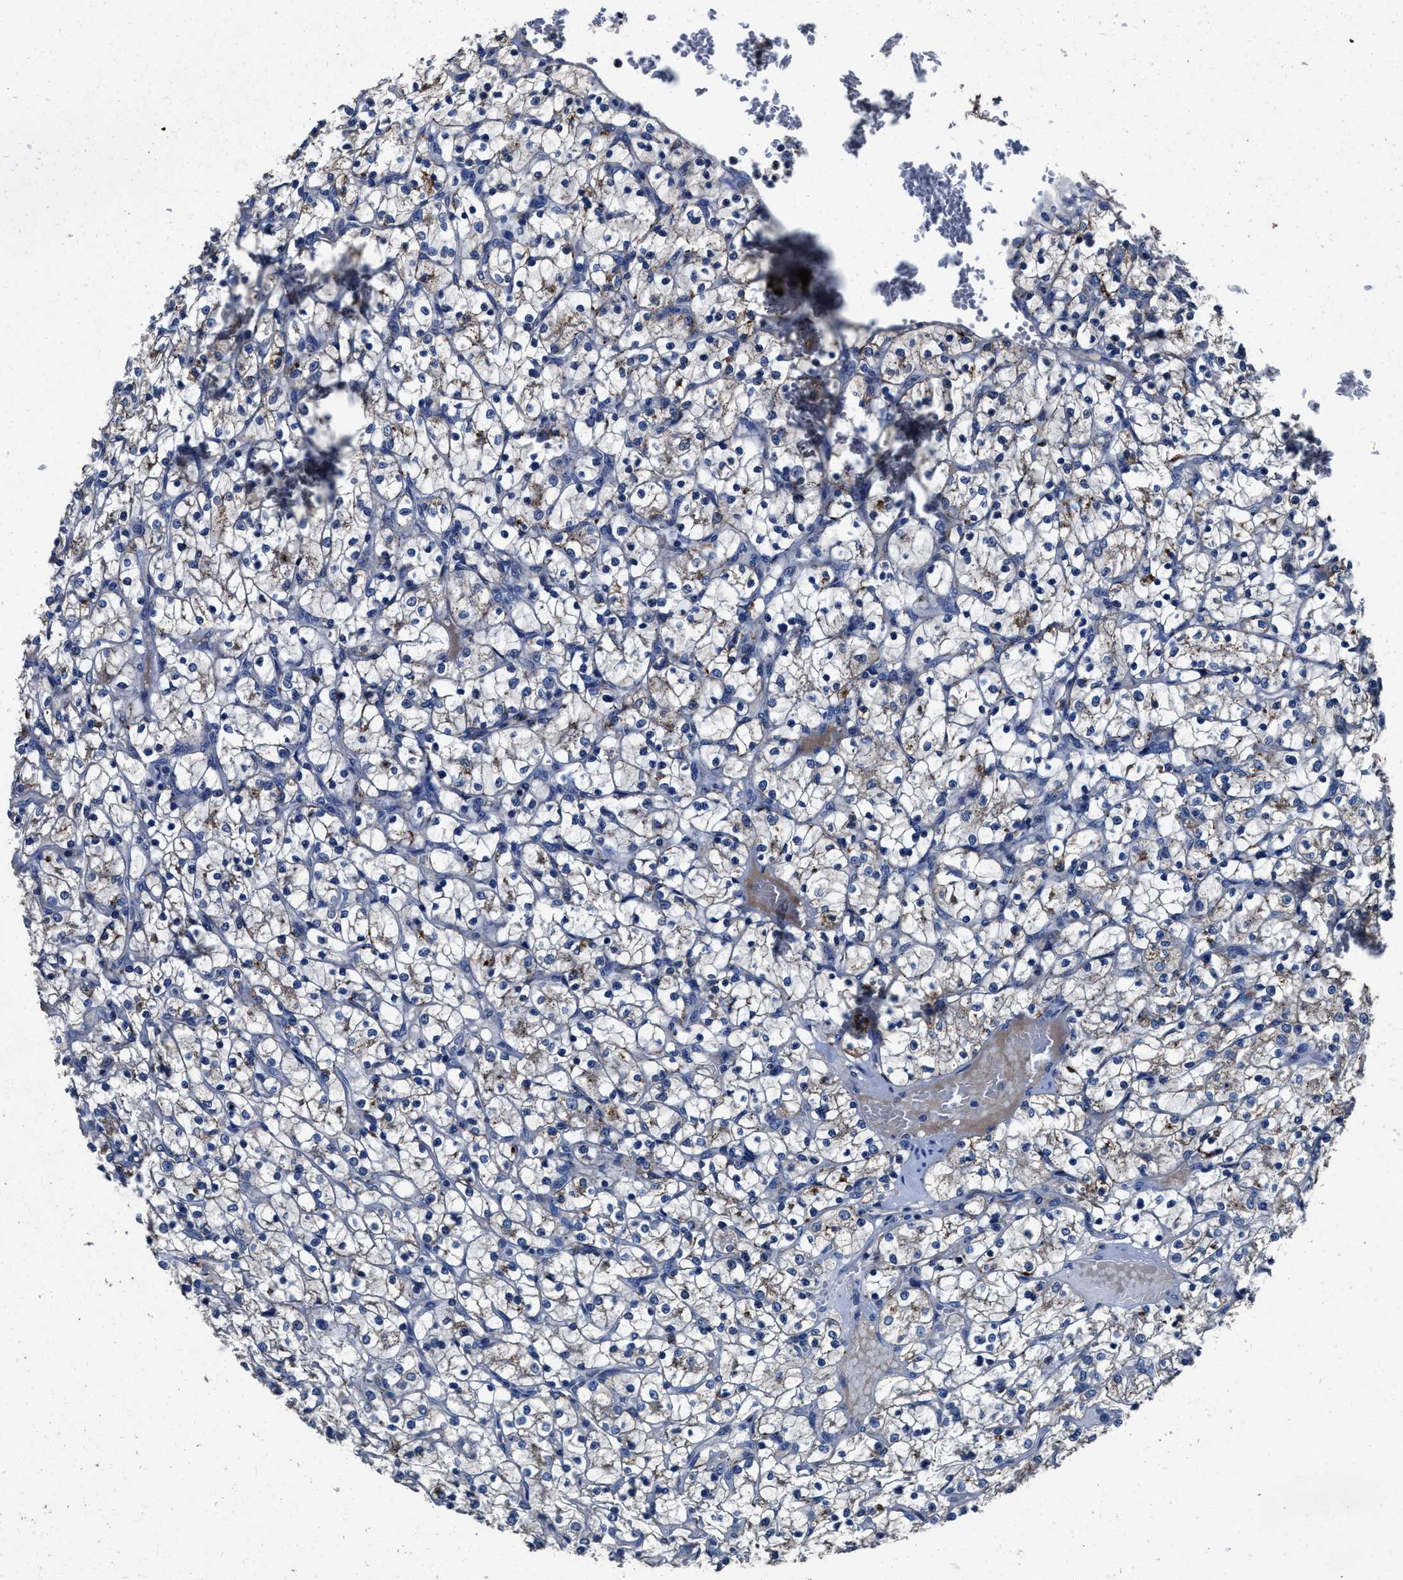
{"staining": {"intensity": "weak", "quantity": "25%-75%", "location": "cytoplasmic/membranous"}, "tissue": "renal cancer", "cell_type": "Tumor cells", "image_type": "cancer", "snomed": [{"axis": "morphology", "description": "Adenocarcinoma, NOS"}, {"axis": "topography", "description": "Kidney"}], "caption": "Protein expression analysis of renal adenocarcinoma displays weak cytoplasmic/membranous positivity in approximately 25%-75% of tumor cells.", "gene": "UBR4", "patient": {"sex": "female", "age": 69}}